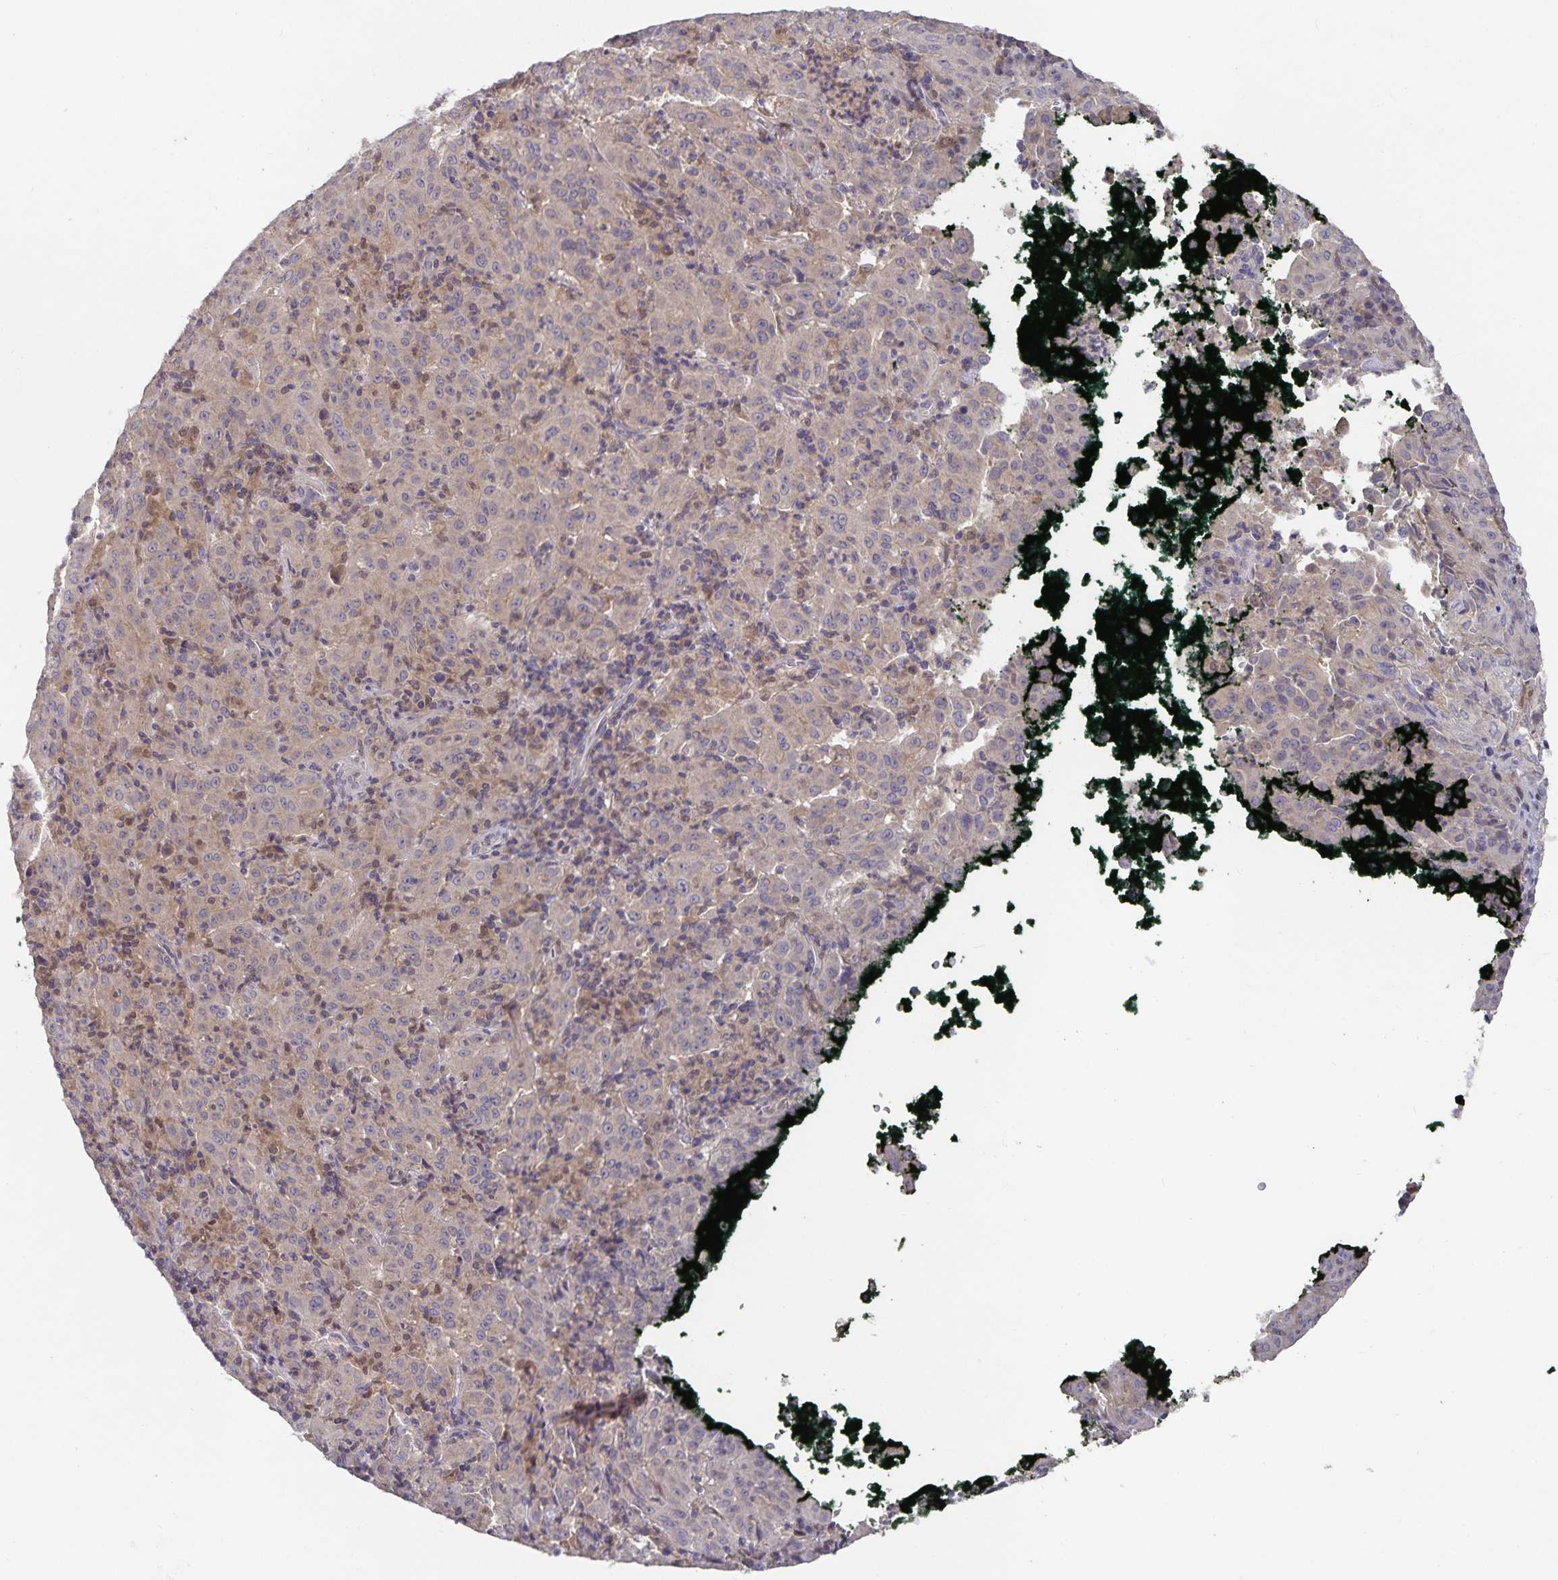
{"staining": {"intensity": "negative", "quantity": "none", "location": "none"}, "tissue": "pancreatic cancer", "cell_type": "Tumor cells", "image_type": "cancer", "snomed": [{"axis": "morphology", "description": "Adenocarcinoma, NOS"}, {"axis": "topography", "description": "Pancreas"}], "caption": "A micrograph of adenocarcinoma (pancreatic) stained for a protein shows no brown staining in tumor cells.", "gene": "HEPN1", "patient": {"sex": "male", "age": 63}}